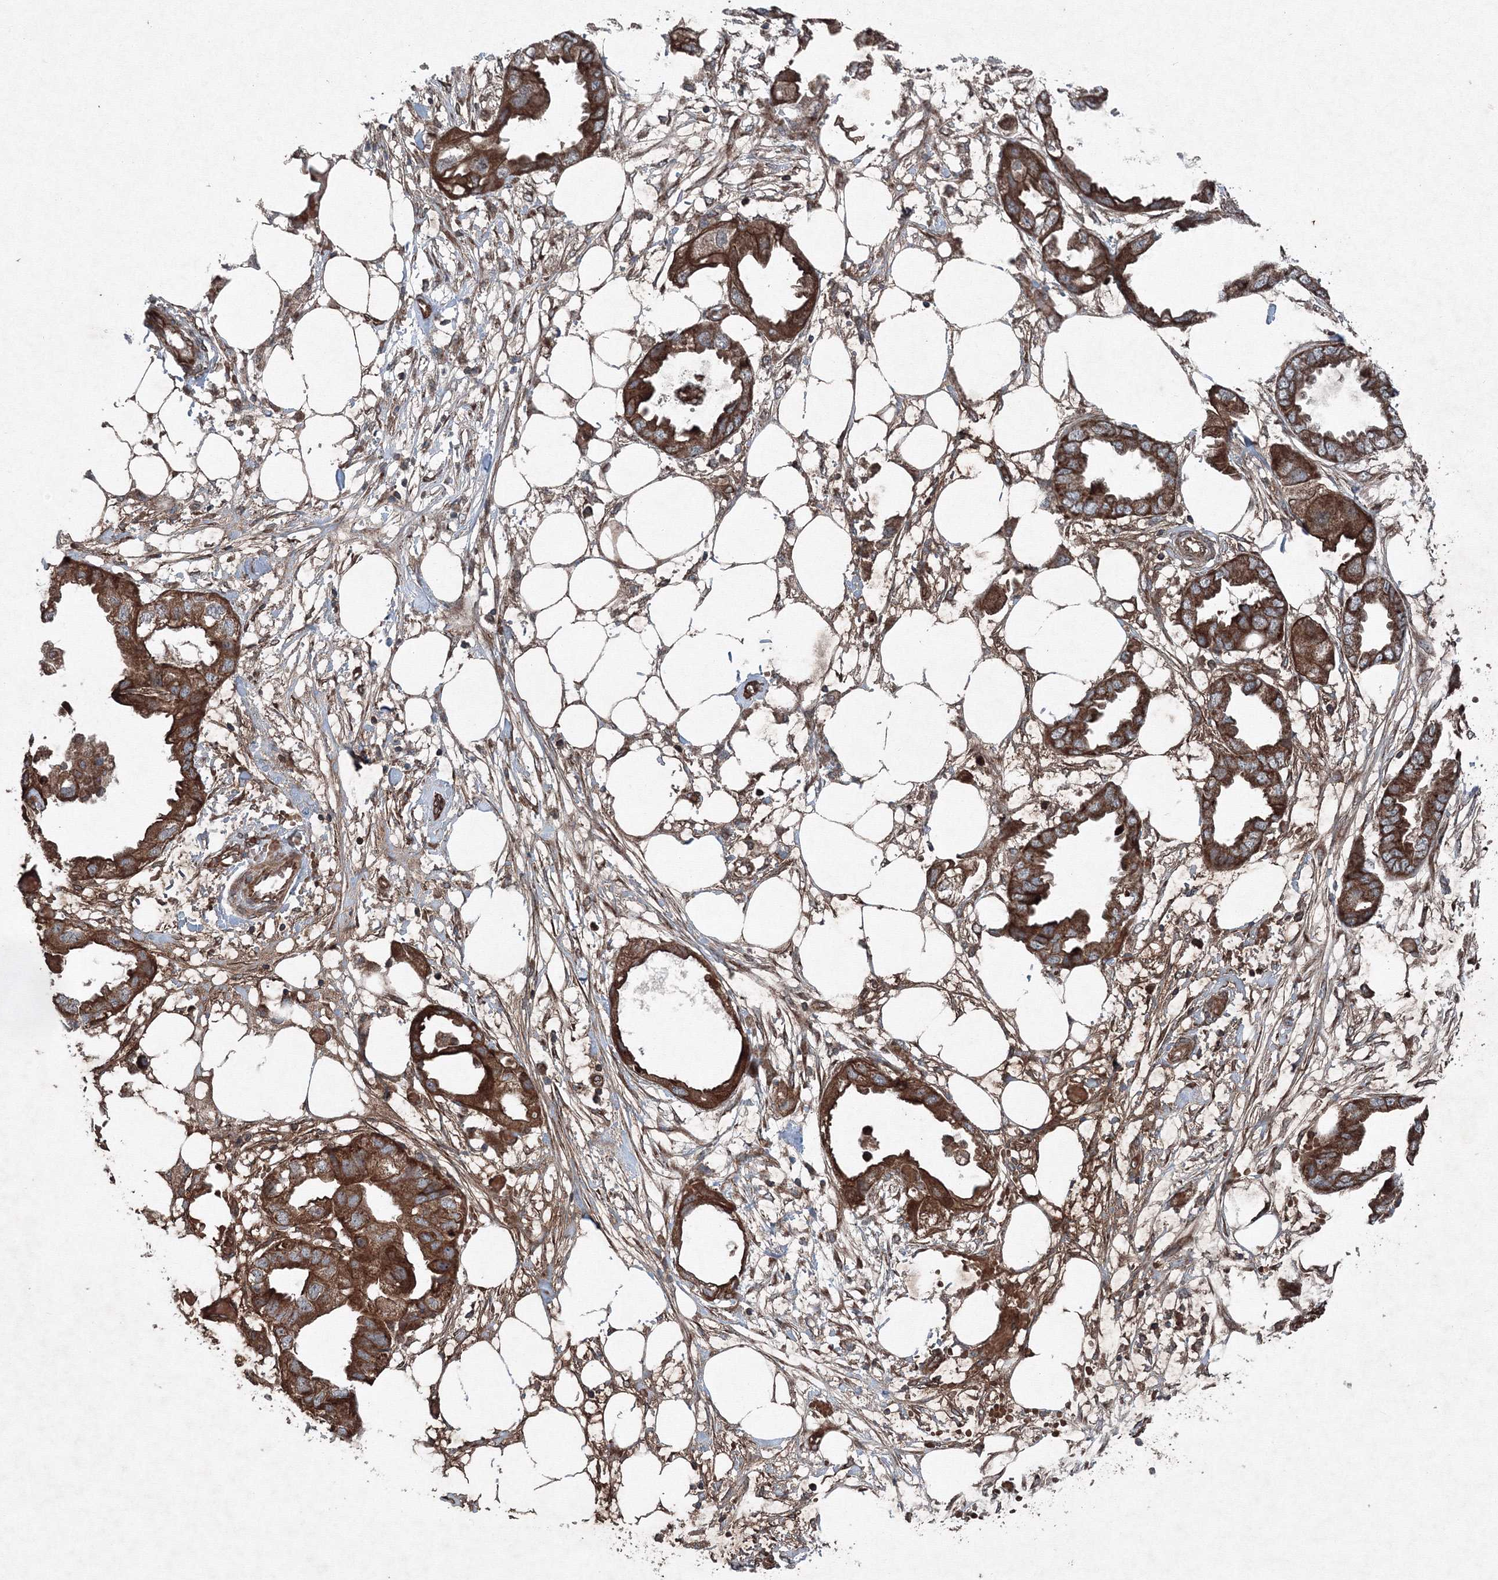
{"staining": {"intensity": "strong", "quantity": ">75%", "location": "cytoplasmic/membranous"}, "tissue": "endometrial cancer", "cell_type": "Tumor cells", "image_type": "cancer", "snomed": [{"axis": "morphology", "description": "Adenocarcinoma, NOS"}, {"axis": "morphology", "description": "Adenocarcinoma, metastatic, NOS"}, {"axis": "topography", "description": "Adipose tissue"}, {"axis": "topography", "description": "Endometrium"}], "caption": "This image exhibits endometrial cancer (adenocarcinoma) stained with immunohistochemistry to label a protein in brown. The cytoplasmic/membranous of tumor cells show strong positivity for the protein. Nuclei are counter-stained blue.", "gene": "COPS7B", "patient": {"sex": "female", "age": 67}}